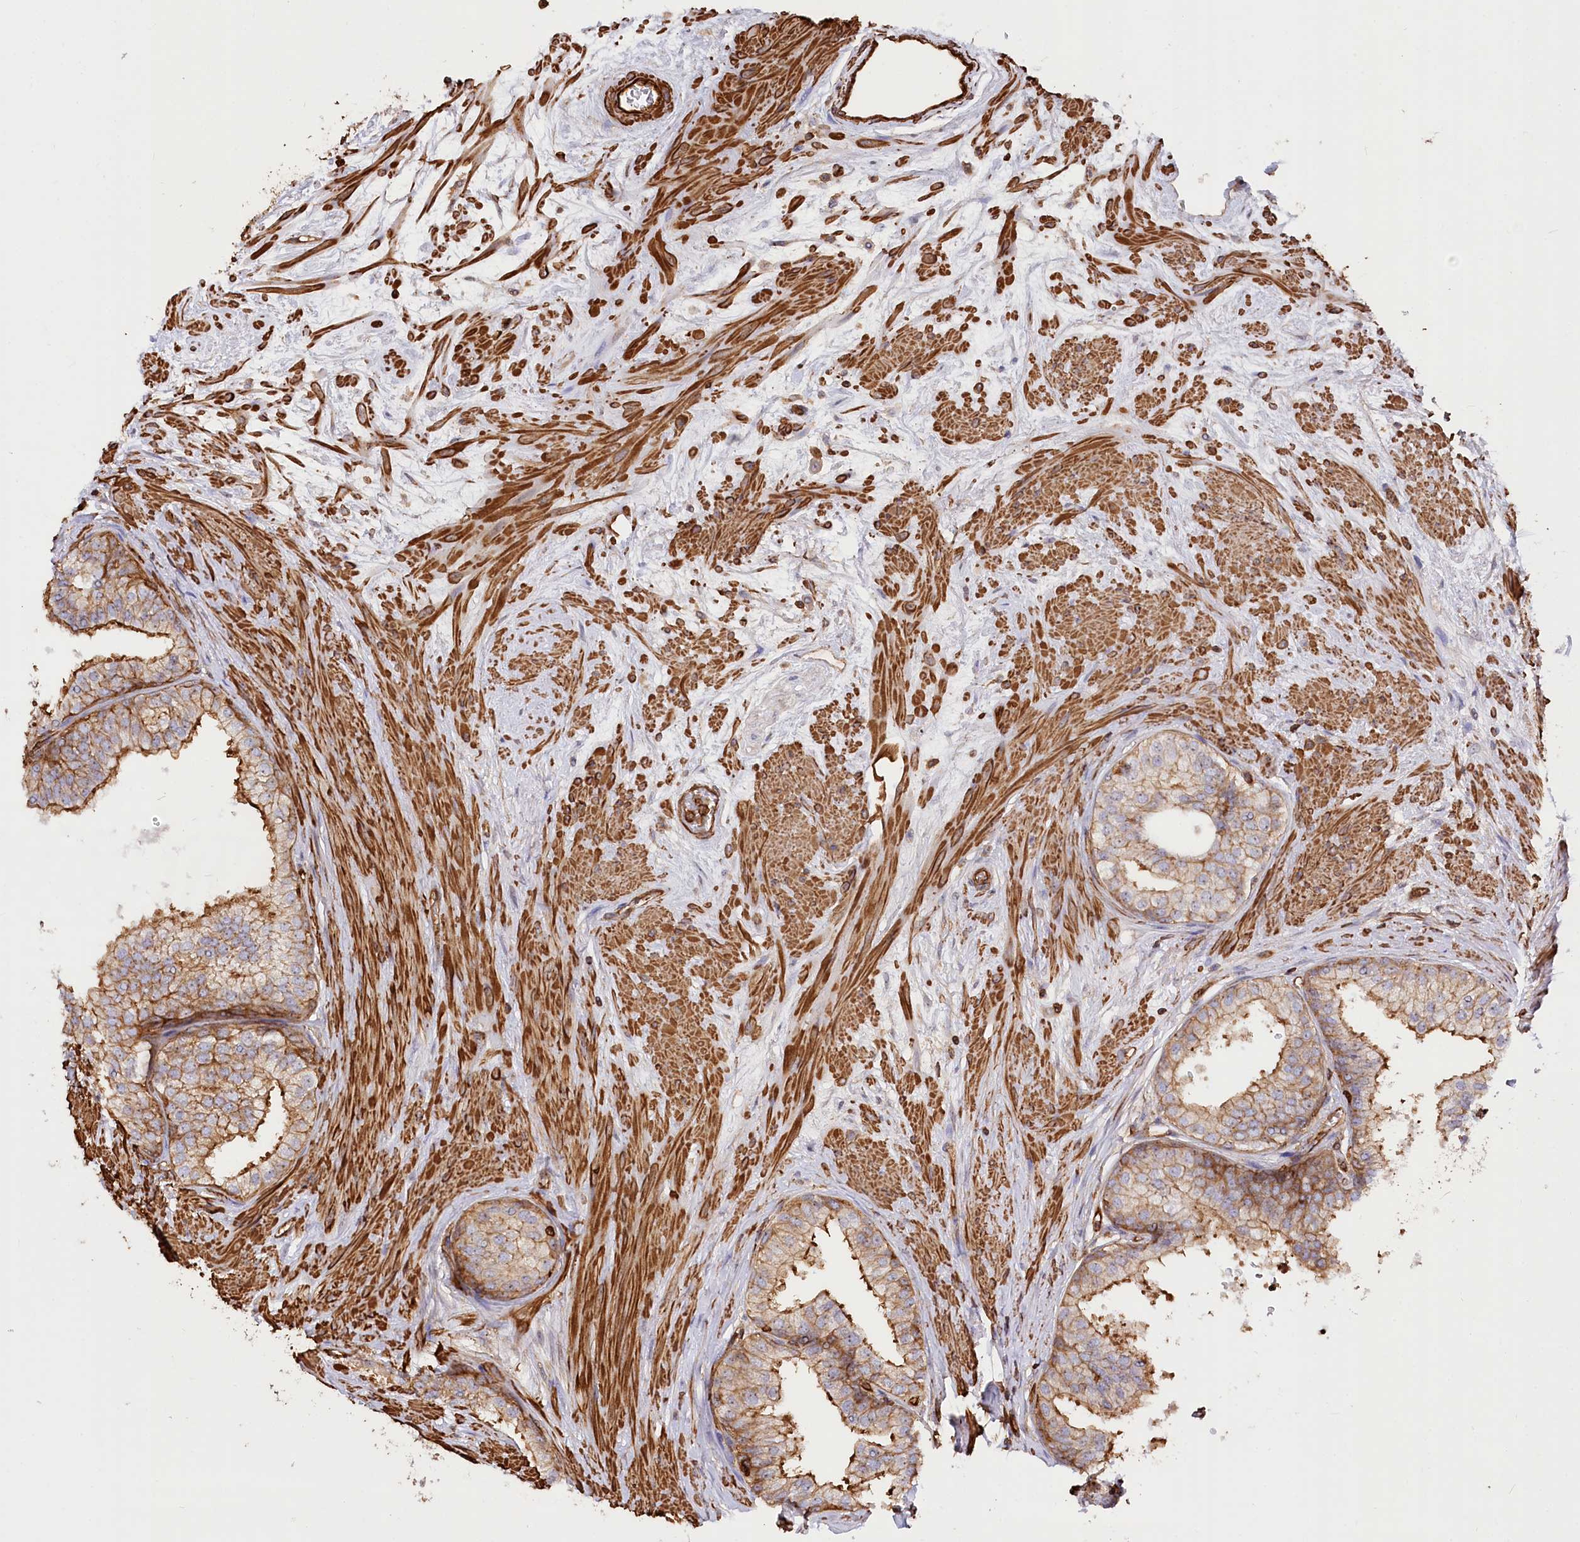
{"staining": {"intensity": "moderate", "quantity": "25%-75%", "location": "cytoplasmic/membranous"}, "tissue": "prostate", "cell_type": "Glandular cells", "image_type": "normal", "snomed": [{"axis": "morphology", "description": "Normal tissue, NOS"}, {"axis": "topography", "description": "Prostate"}], "caption": "This micrograph exhibits immunohistochemistry (IHC) staining of unremarkable human prostate, with medium moderate cytoplasmic/membranous positivity in approximately 25%-75% of glandular cells.", "gene": "WDR36", "patient": {"sex": "male", "age": 60}}